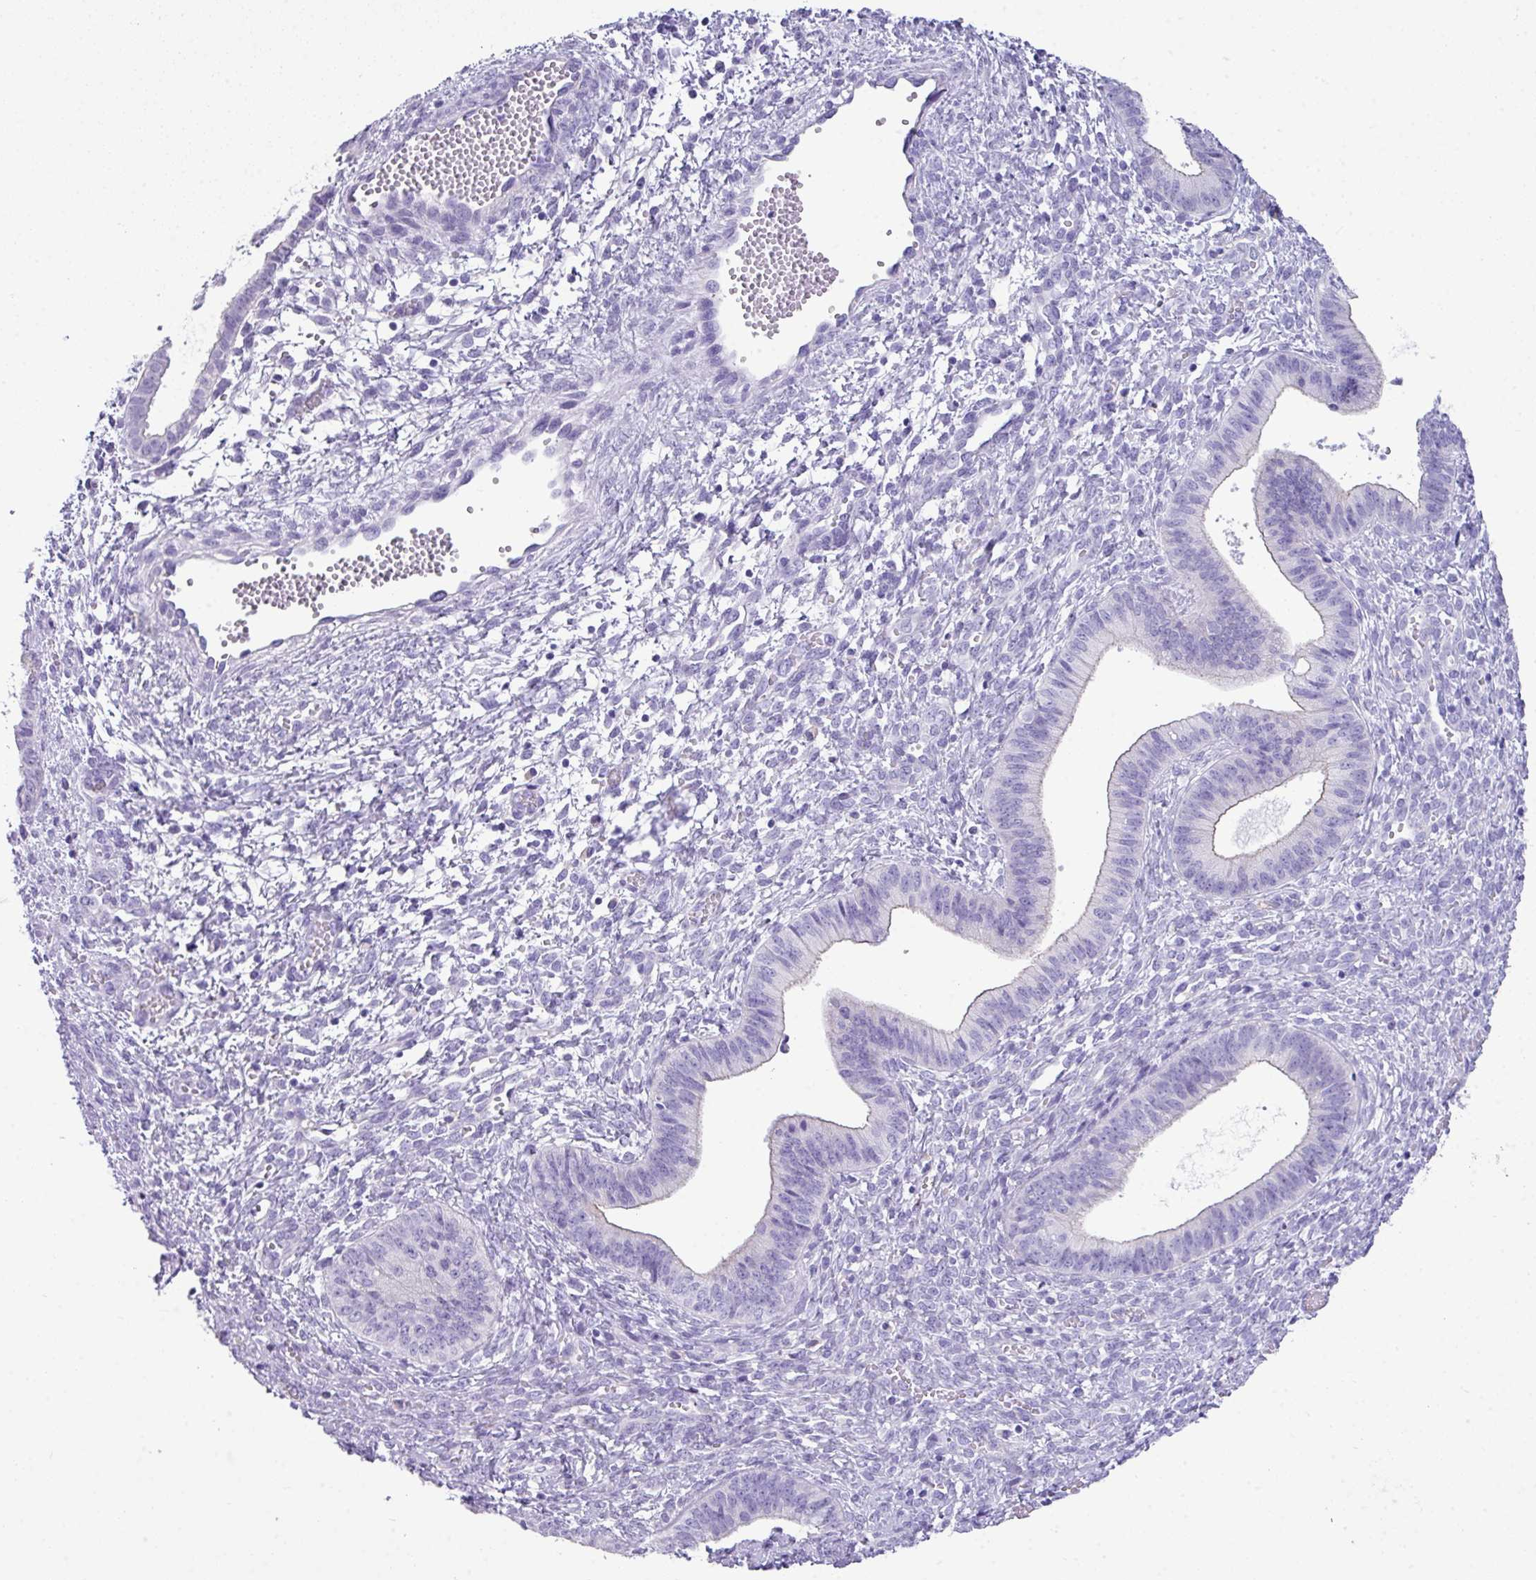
{"staining": {"intensity": "negative", "quantity": "none", "location": "none"}, "tissue": "cervical cancer", "cell_type": "Tumor cells", "image_type": "cancer", "snomed": [{"axis": "morphology", "description": "Squamous cell carcinoma, NOS"}, {"axis": "topography", "description": "Cervix"}], "caption": "Photomicrograph shows no significant protein expression in tumor cells of squamous cell carcinoma (cervical).", "gene": "ABCC5", "patient": {"sex": "female", "age": 59}}